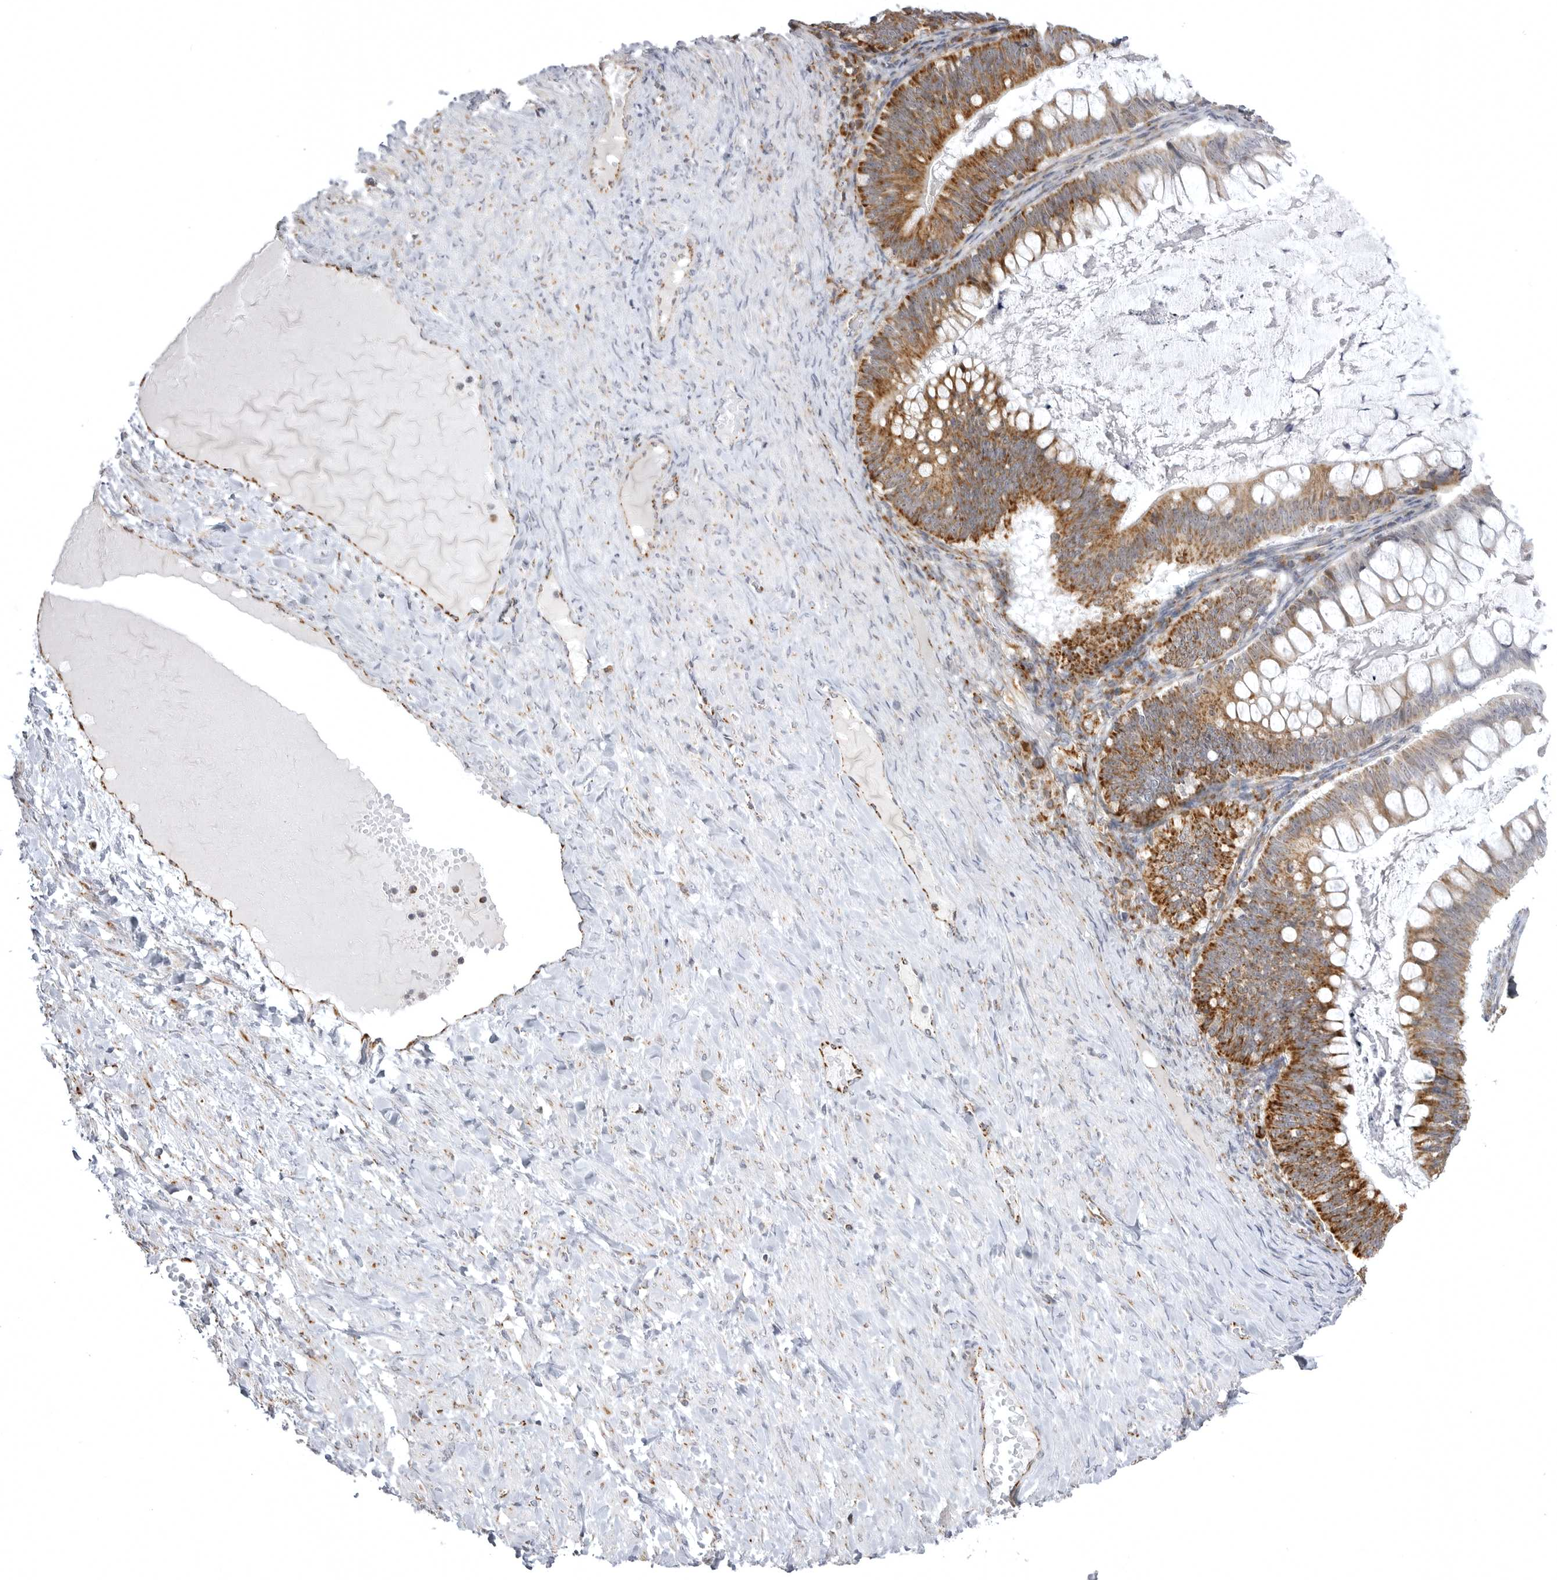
{"staining": {"intensity": "moderate", "quantity": ">75%", "location": "cytoplasmic/membranous"}, "tissue": "ovarian cancer", "cell_type": "Tumor cells", "image_type": "cancer", "snomed": [{"axis": "morphology", "description": "Cystadenocarcinoma, mucinous, NOS"}, {"axis": "topography", "description": "Ovary"}], "caption": "IHC histopathology image of ovarian mucinous cystadenocarcinoma stained for a protein (brown), which displays medium levels of moderate cytoplasmic/membranous positivity in about >75% of tumor cells.", "gene": "TUFM", "patient": {"sex": "female", "age": 61}}